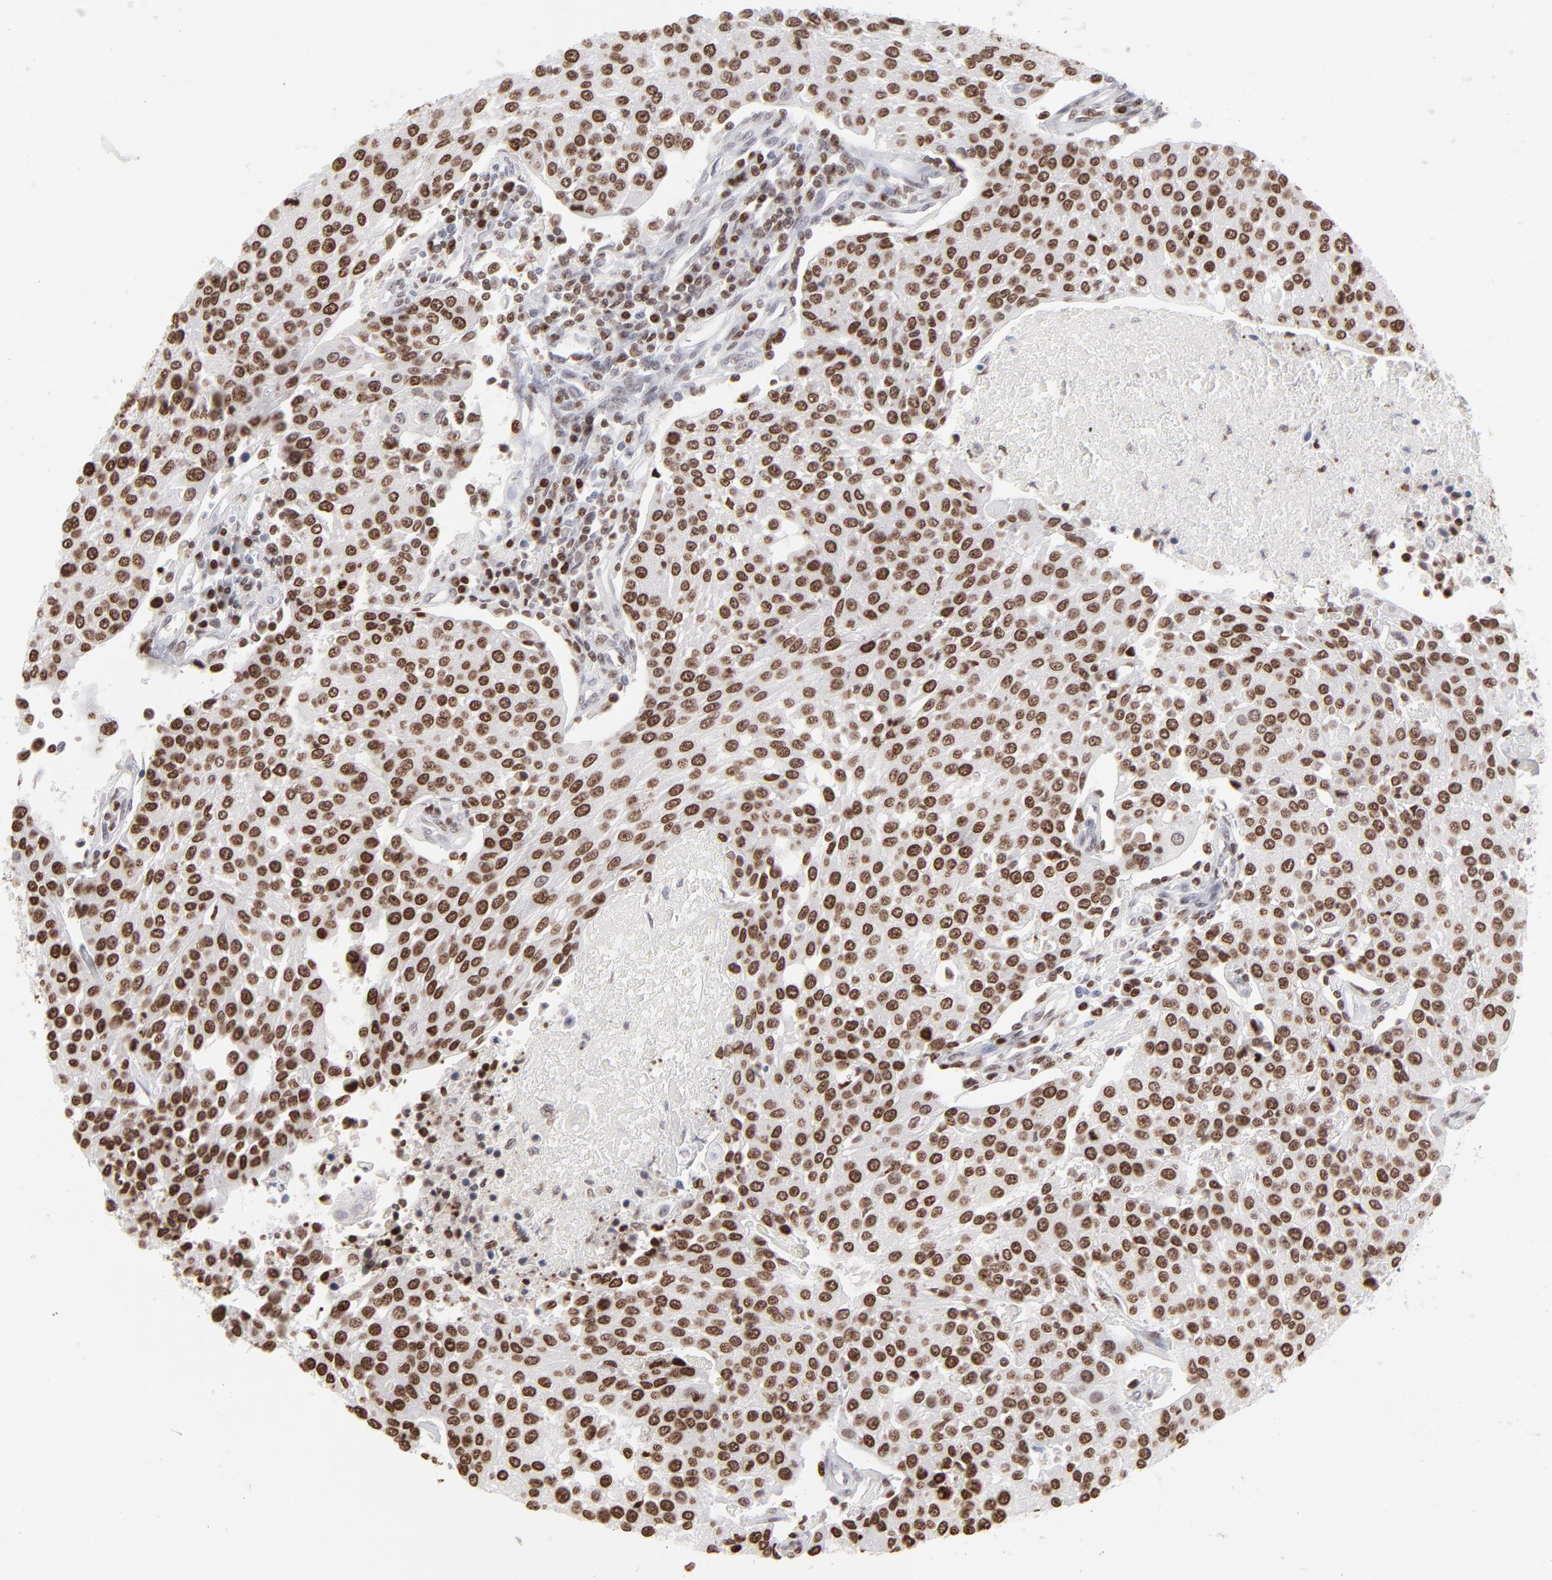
{"staining": {"intensity": "strong", "quantity": ">75%", "location": "cytoplasmic/membranous,nuclear"}, "tissue": "urothelial cancer", "cell_type": "Tumor cells", "image_type": "cancer", "snomed": [{"axis": "morphology", "description": "Urothelial carcinoma, High grade"}, {"axis": "topography", "description": "Urinary bladder"}], "caption": "Immunohistochemical staining of human urothelial cancer displays high levels of strong cytoplasmic/membranous and nuclear protein expression in about >75% of tumor cells.", "gene": "PARP1", "patient": {"sex": "female", "age": 85}}